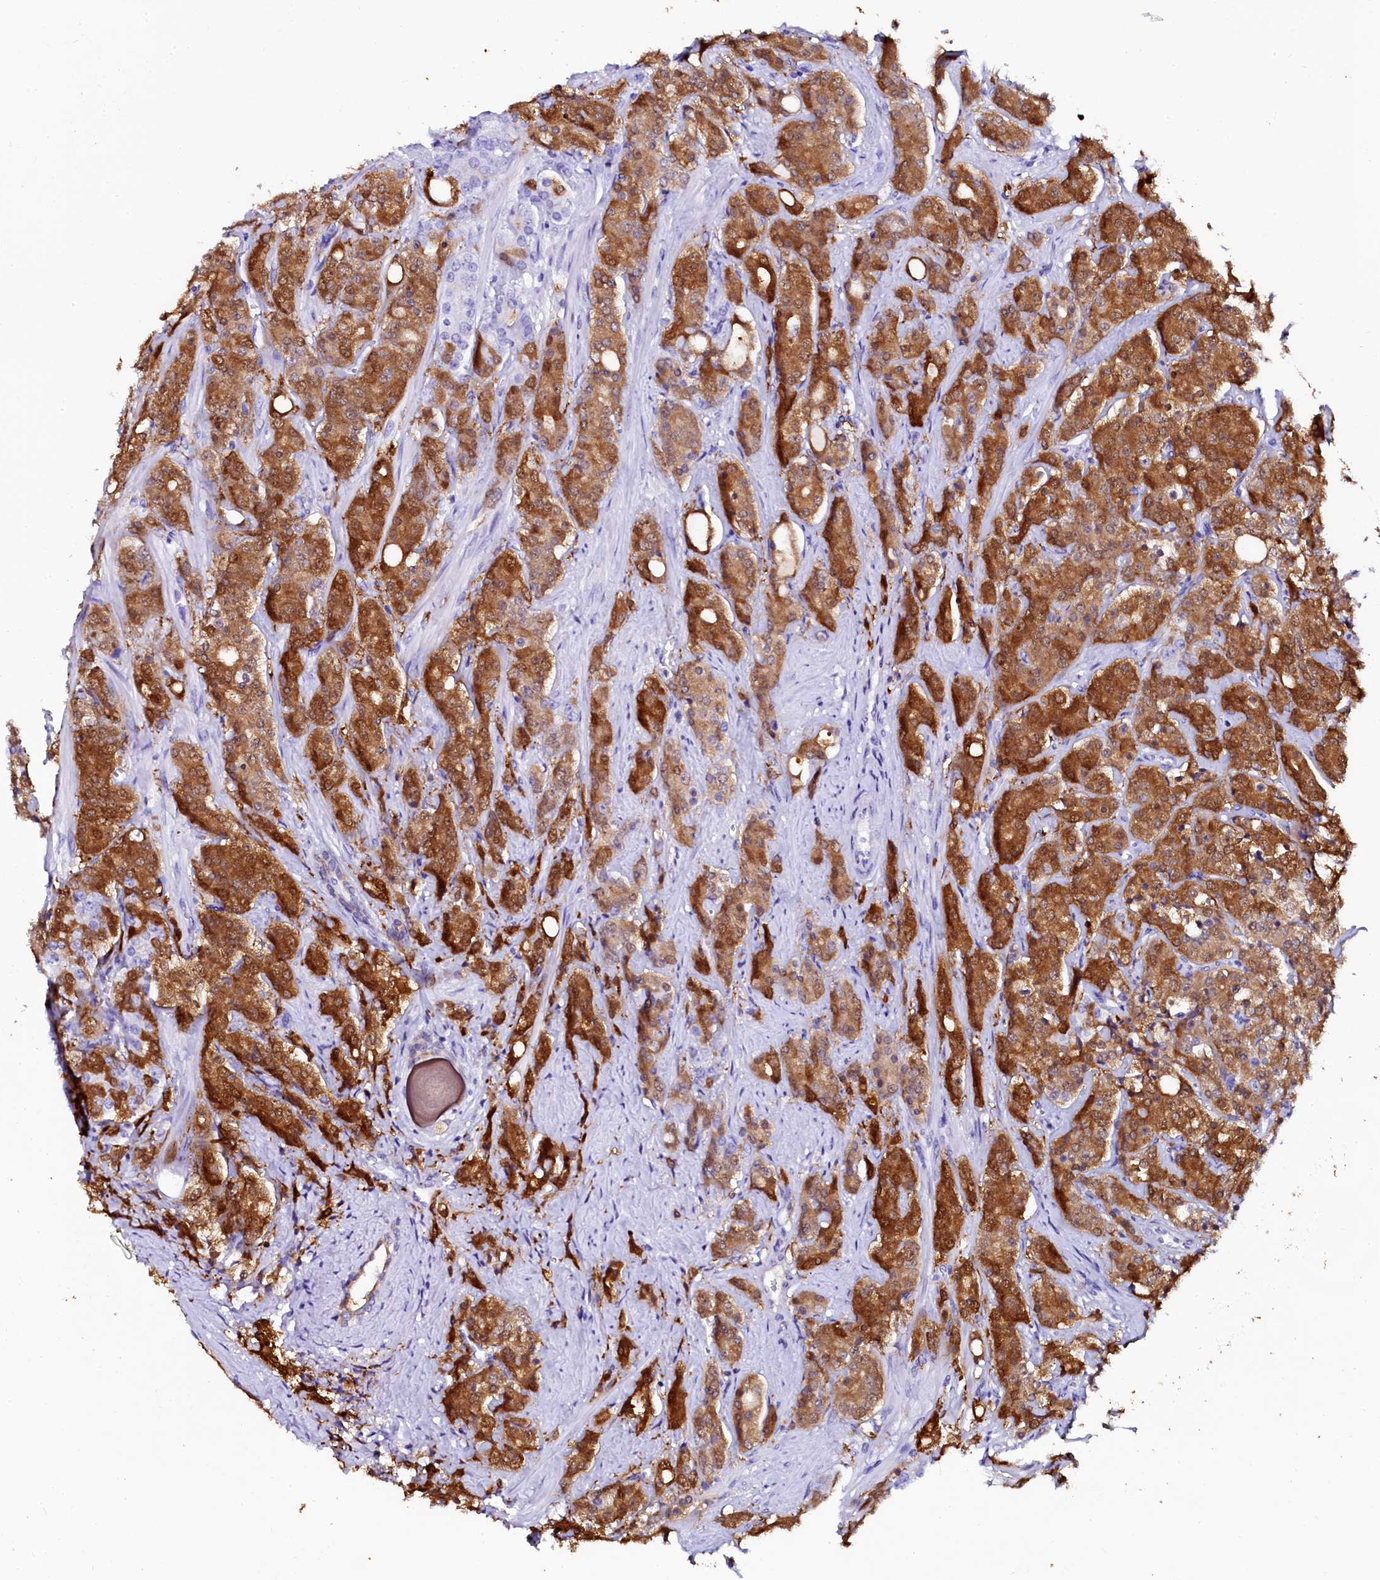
{"staining": {"intensity": "strong", "quantity": ">75%", "location": "cytoplasmic/membranous"}, "tissue": "prostate cancer", "cell_type": "Tumor cells", "image_type": "cancer", "snomed": [{"axis": "morphology", "description": "Adenocarcinoma, High grade"}, {"axis": "topography", "description": "Prostate"}], "caption": "Prostate cancer stained for a protein exhibits strong cytoplasmic/membranous positivity in tumor cells.", "gene": "SORD", "patient": {"sex": "male", "age": 62}}